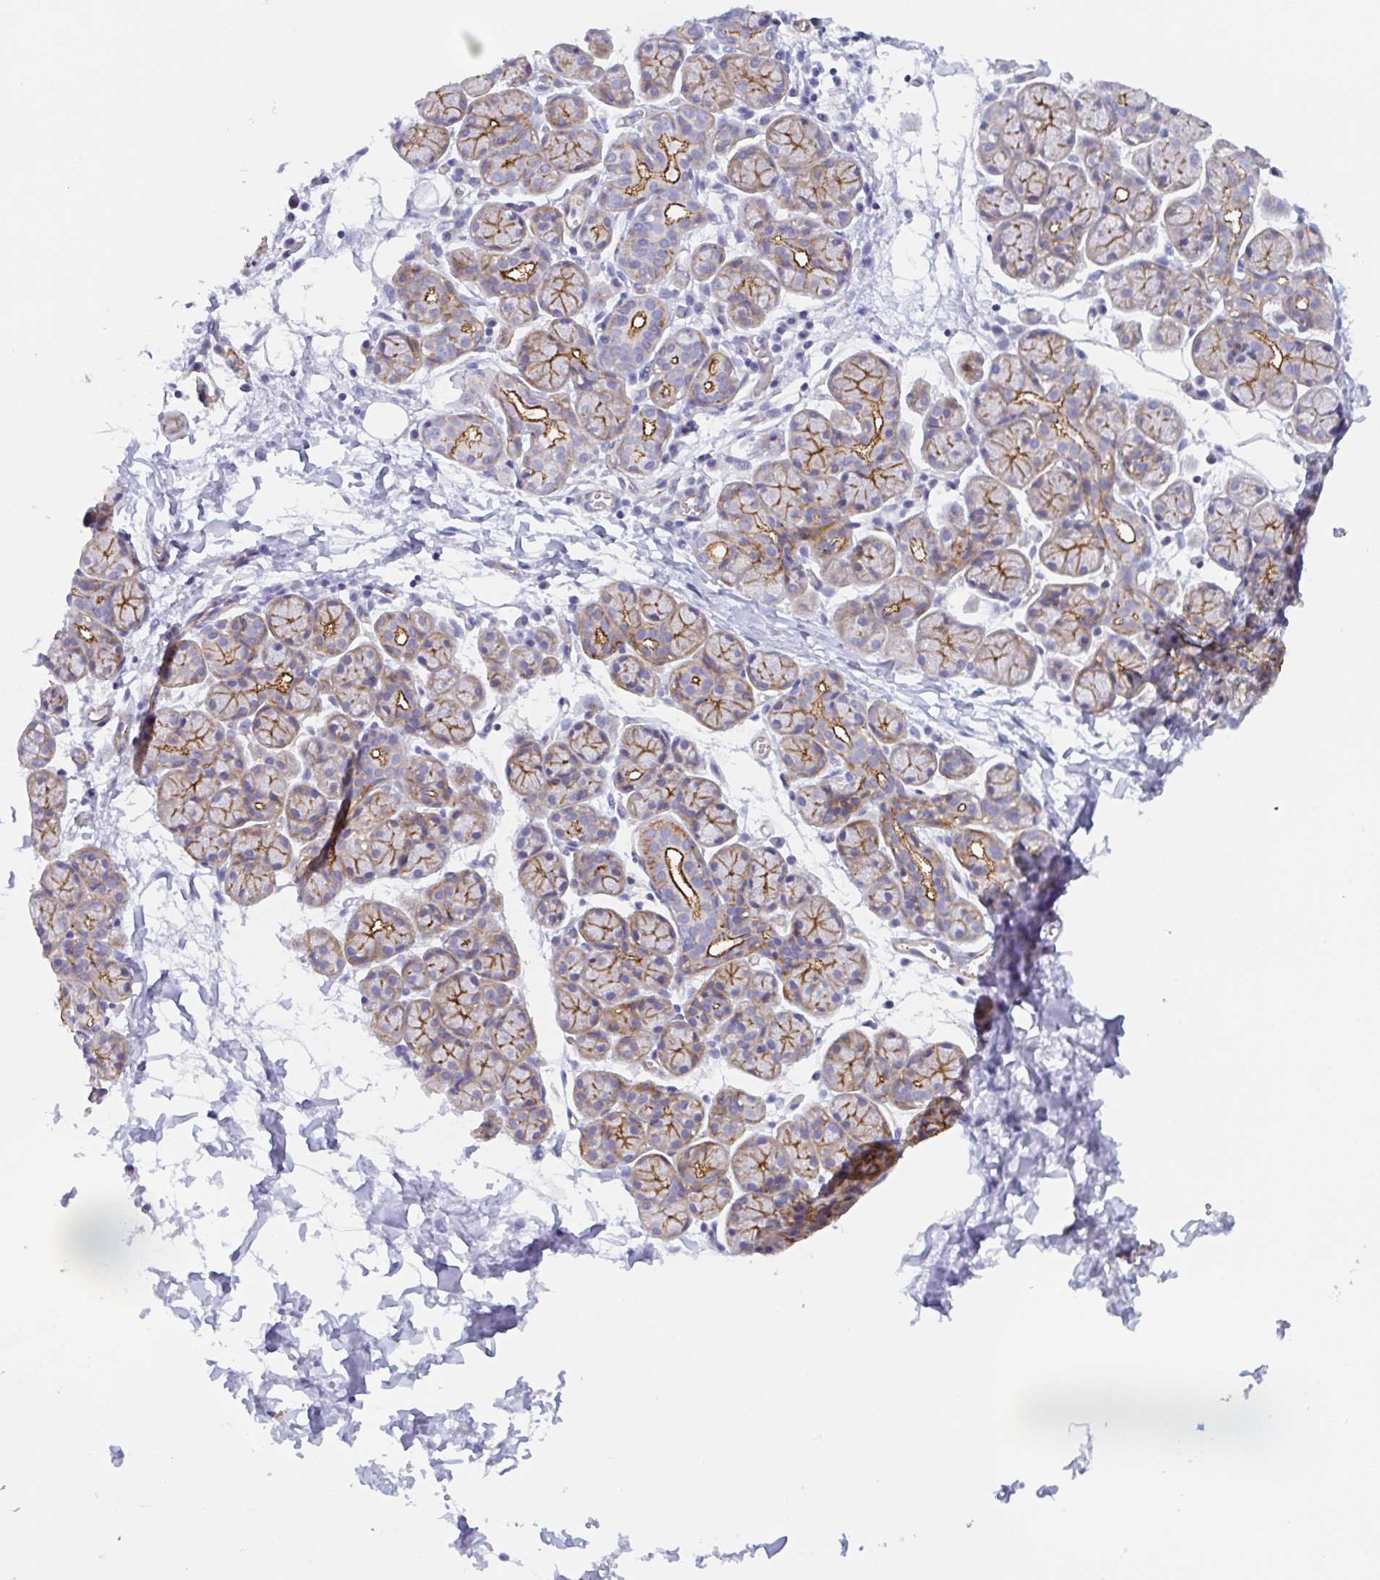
{"staining": {"intensity": "moderate", "quantity": "25%-75%", "location": "cytoplasmic/membranous"}, "tissue": "salivary gland", "cell_type": "Glandular cells", "image_type": "normal", "snomed": [{"axis": "morphology", "description": "Normal tissue, NOS"}, {"axis": "morphology", "description": "Inflammation, NOS"}, {"axis": "topography", "description": "Lymph node"}, {"axis": "topography", "description": "Salivary gland"}], "caption": "A medium amount of moderate cytoplasmic/membranous staining is present in approximately 25%-75% of glandular cells in normal salivary gland.", "gene": "TRAM2", "patient": {"sex": "male", "age": 3}}